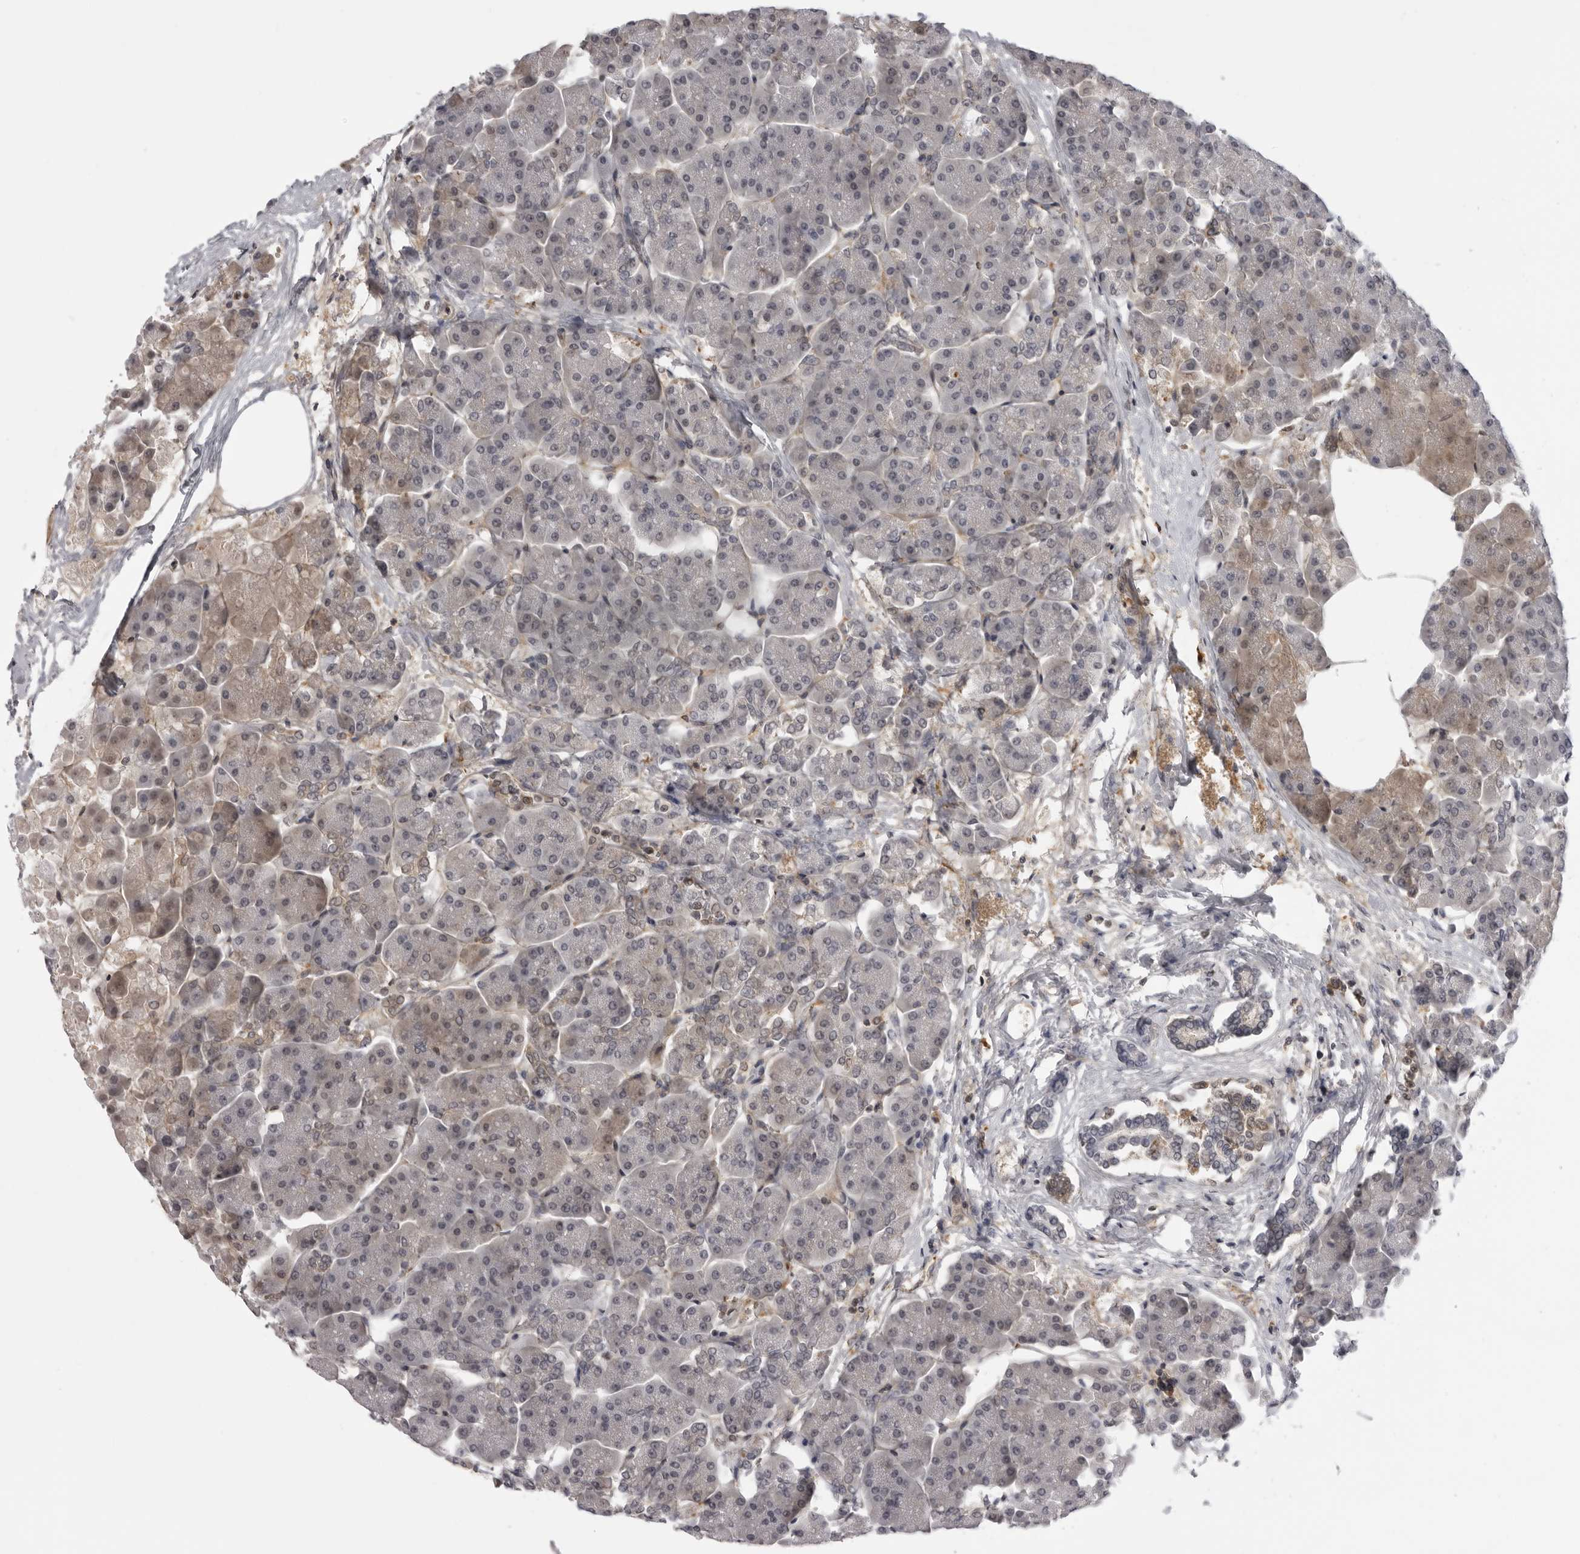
{"staining": {"intensity": "strong", "quantity": "<25%", "location": "cytoplasmic/membranous"}, "tissue": "pancreas", "cell_type": "Exocrine glandular cells", "image_type": "normal", "snomed": [{"axis": "morphology", "description": "Normal tissue, NOS"}, {"axis": "topography", "description": "Pancreas"}], "caption": "Exocrine glandular cells exhibit medium levels of strong cytoplasmic/membranous staining in approximately <25% of cells in benign pancreas. (Stains: DAB in brown, nuclei in blue, Microscopy: brightfield microscopy at high magnification).", "gene": "PLEKHF2", "patient": {"sex": "female", "age": 70}}